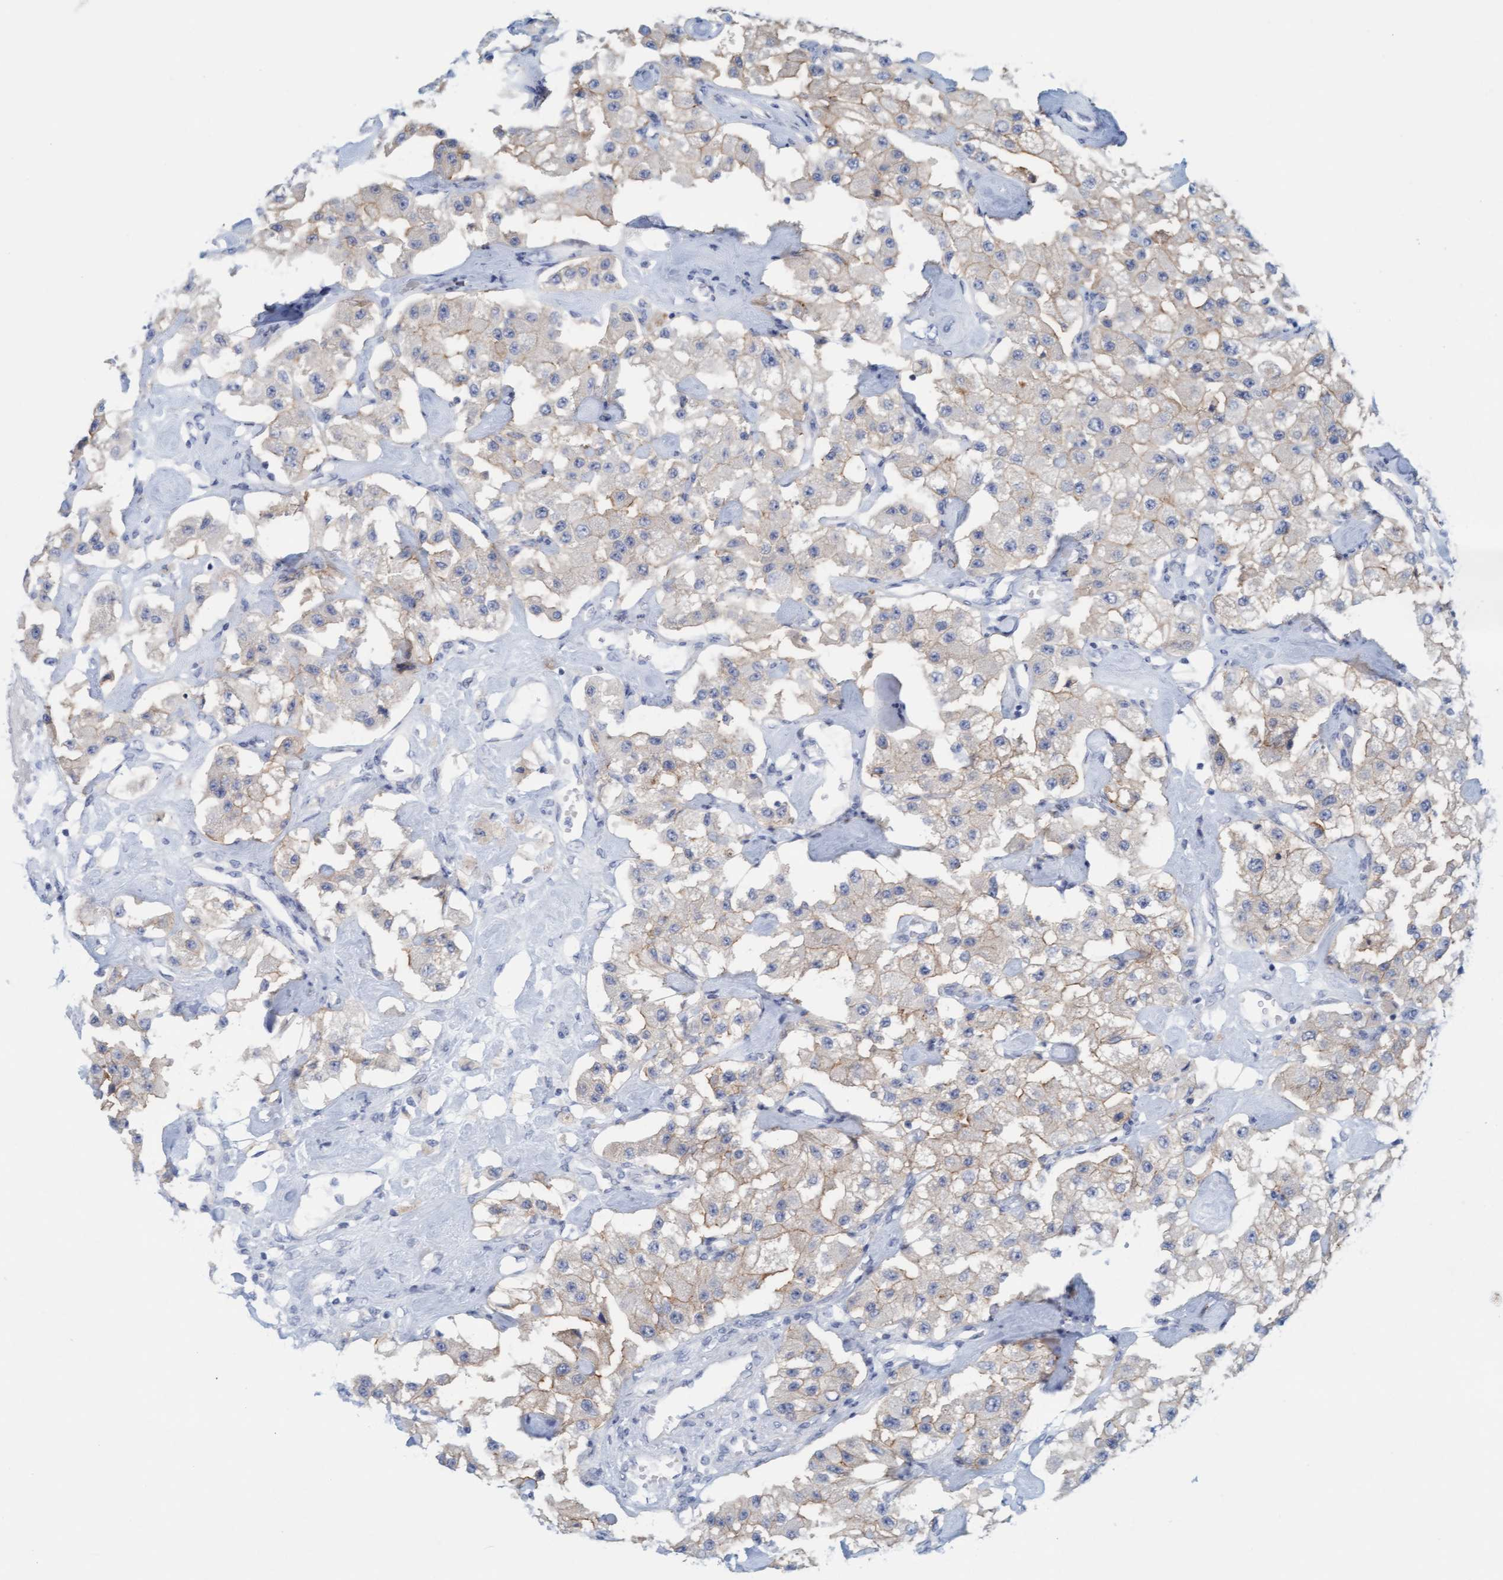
{"staining": {"intensity": "weak", "quantity": "25%-75%", "location": "cytoplasmic/membranous"}, "tissue": "carcinoid", "cell_type": "Tumor cells", "image_type": "cancer", "snomed": [{"axis": "morphology", "description": "Carcinoid, malignant, NOS"}, {"axis": "topography", "description": "Pancreas"}], "caption": "Human carcinoid stained with a protein marker demonstrates weak staining in tumor cells.", "gene": "CPA3", "patient": {"sex": "male", "age": 41}}